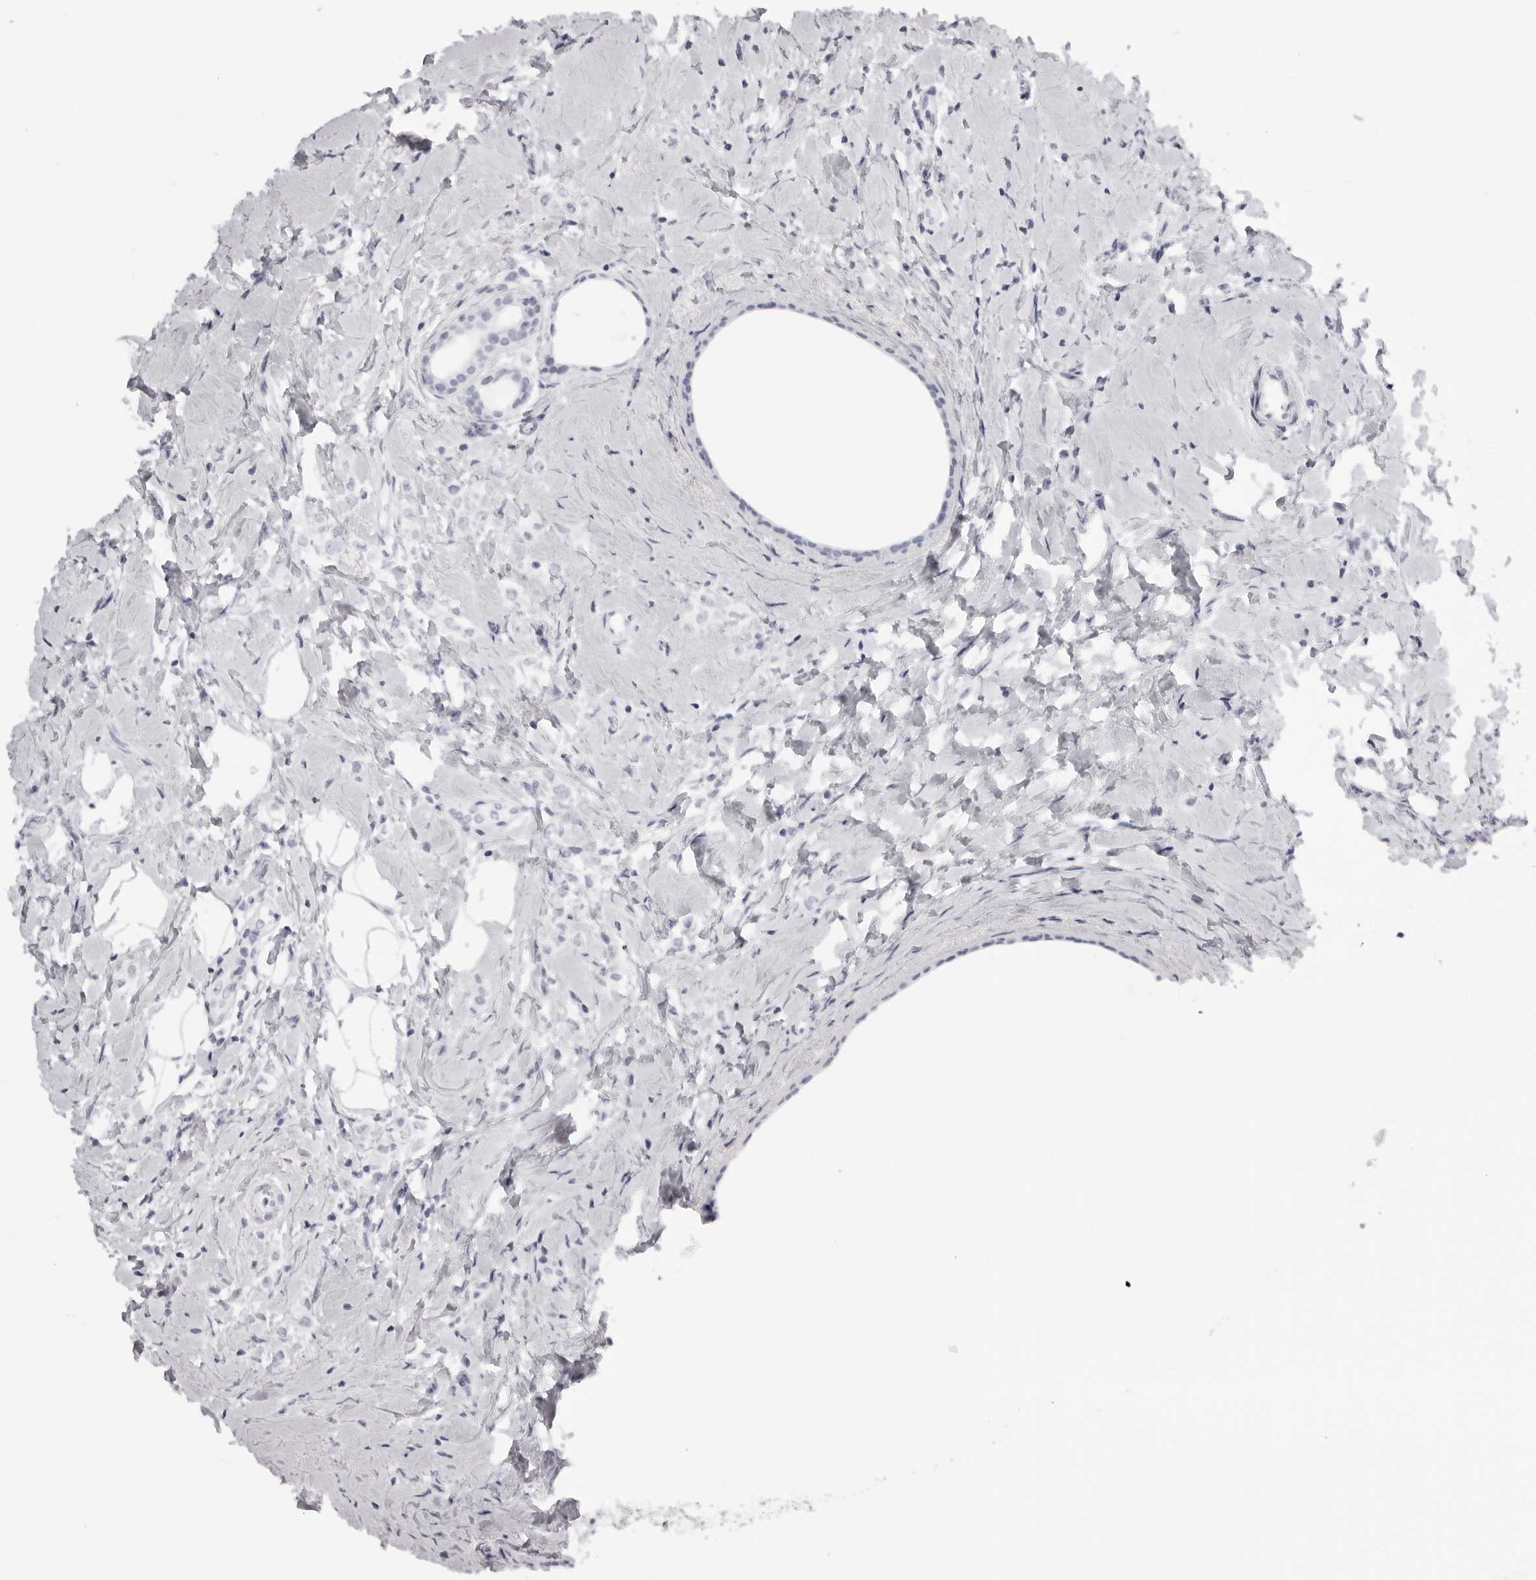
{"staining": {"intensity": "negative", "quantity": "none", "location": "none"}, "tissue": "breast cancer", "cell_type": "Tumor cells", "image_type": "cancer", "snomed": [{"axis": "morphology", "description": "Lobular carcinoma"}, {"axis": "topography", "description": "Breast"}], "caption": "Immunohistochemical staining of breast cancer (lobular carcinoma) demonstrates no significant expression in tumor cells.", "gene": "RHO", "patient": {"sex": "female", "age": 47}}